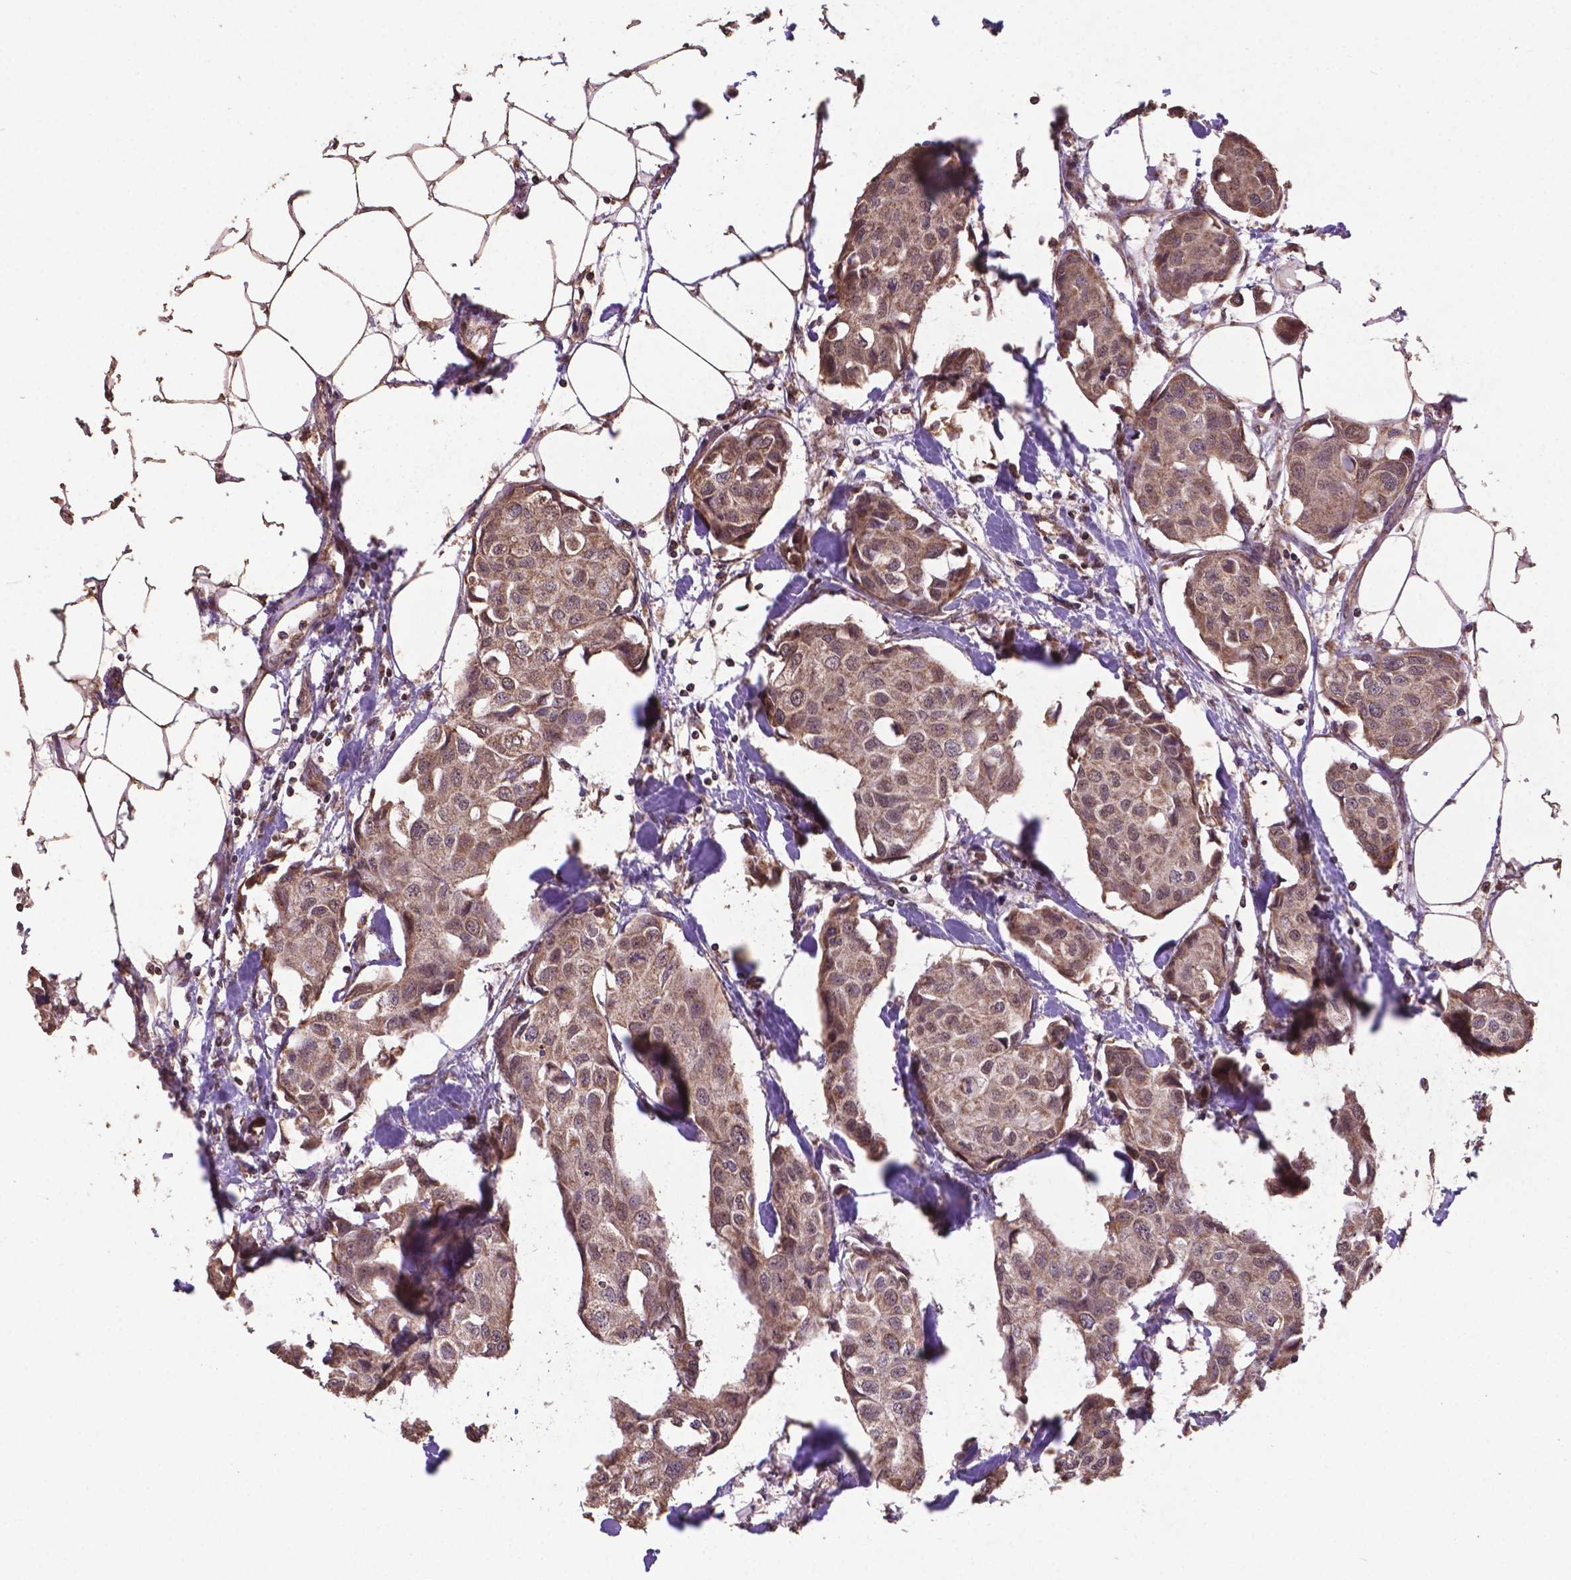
{"staining": {"intensity": "moderate", "quantity": ">75%", "location": "cytoplasmic/membranous,nuclear"}, "tissue": "breast cancer", "cell_type": "Tumor cells", "image_type": "cancer", "snomed": [{"axis": "morphology", "description": "Duct carcinoma"}, {"axis": "topography", "description": "Breast"}], "caption": "The photomicrograph reveals a brown stain indicating the presence of a protein in the cytoplasmic/membranous and nuclear of tumor cells in breast intraductal carcinoma.", "gene": "DCAF1", "patient": {"sex": "female", "age": 80}}